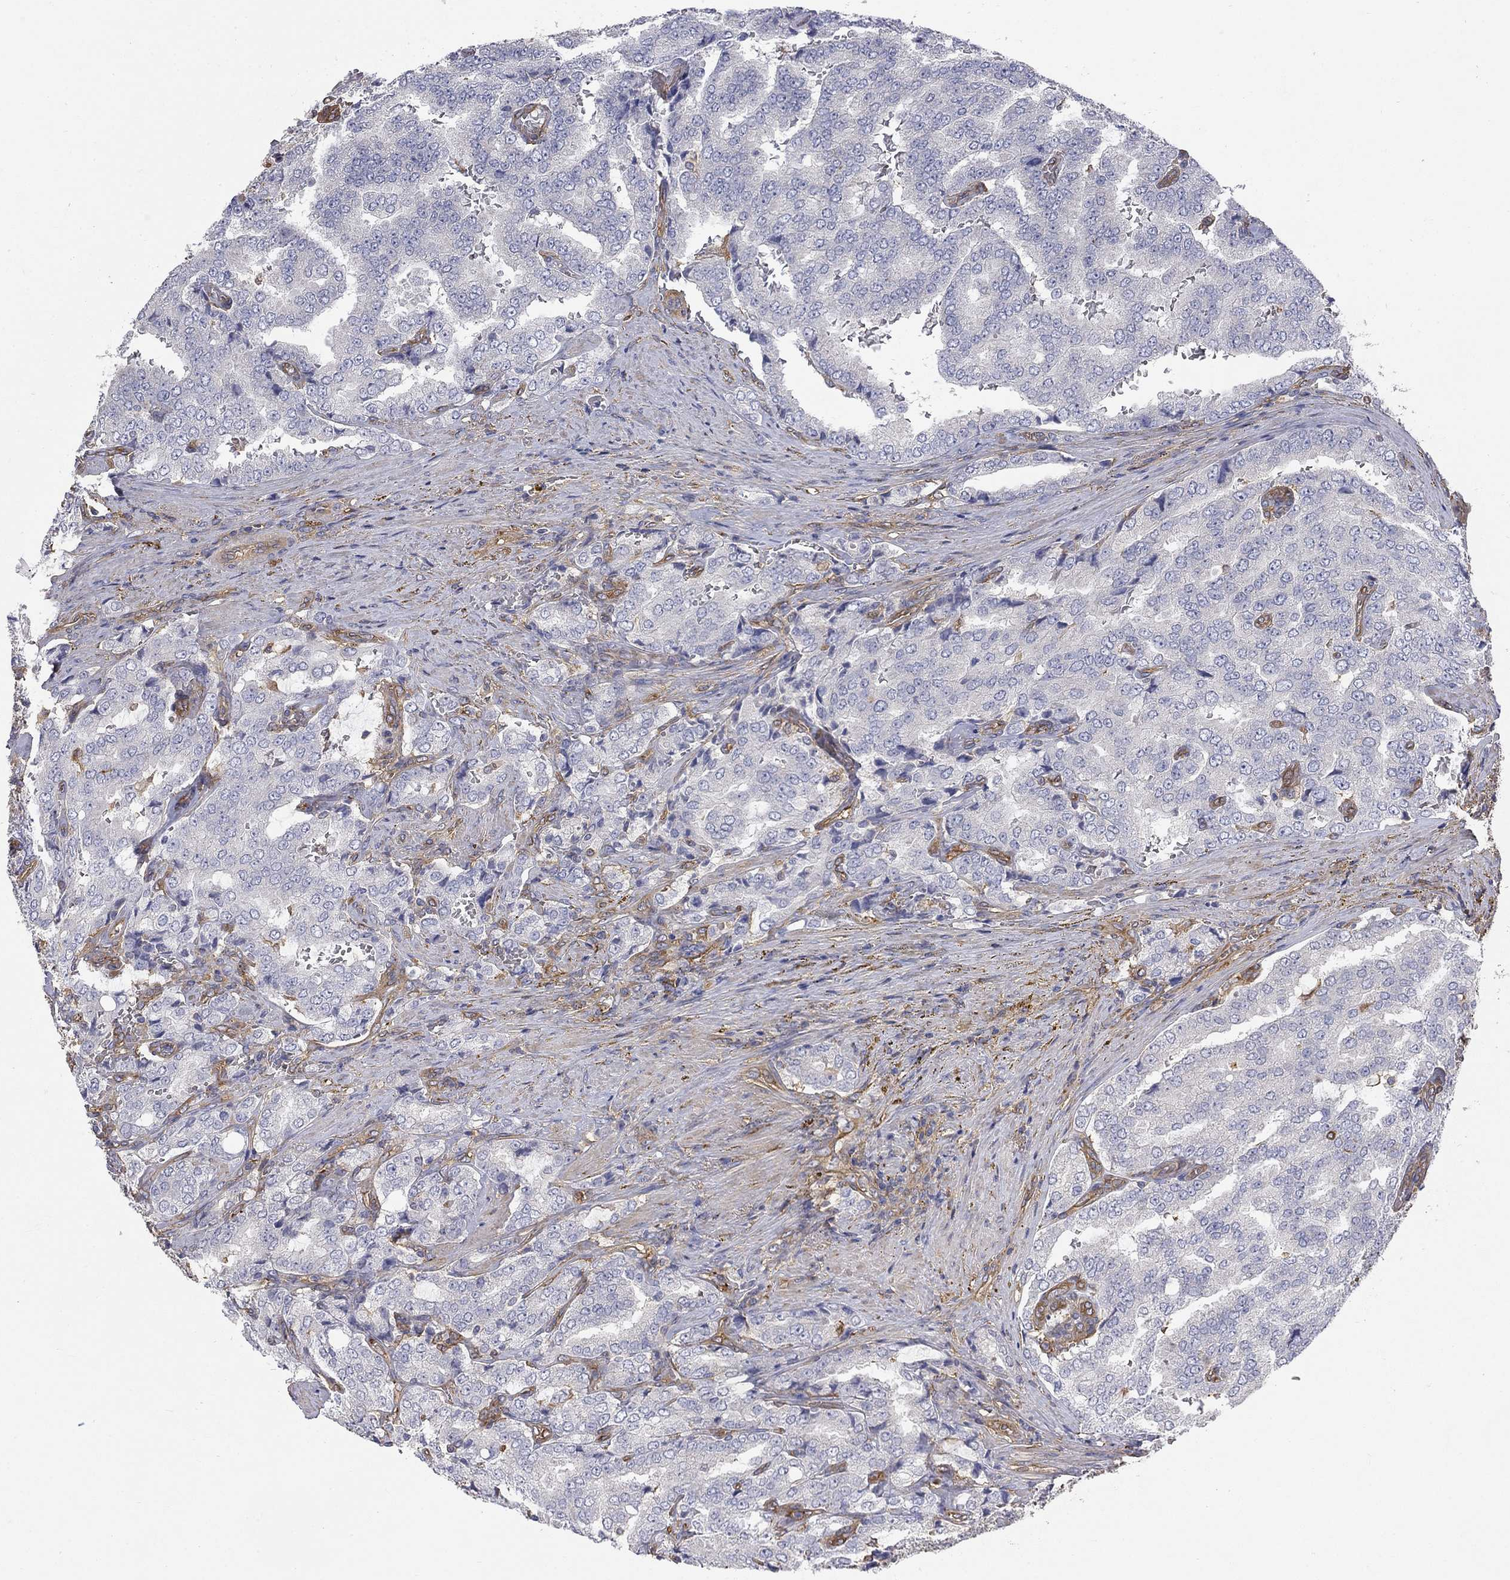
{"staining": {"intensity": "negative", "quantity": "none", "location": "none"}, "tissue": "prostate cancer", "cell_type": "Tumor cells", "image_type": "cancer", "snomed": [{"axis": "morphology", "description": "Adenocarcinoma, NOS"}, {"axis": "topography", "description": "Prostate"}], "caption": "The immunohistochemistry histopathology image has no significant staining in tumor cells of adenocarcinoma (prostate) tissue. The staining was performed using DAB (3,3'-diaminobenzidine) to visualize the protein expression in brown, while the nuclei were stained in blue with hematoxylin (Magnification: 20x).", "gene": "DPYSL2", "patient": {"sex": "male", "age": 65}}